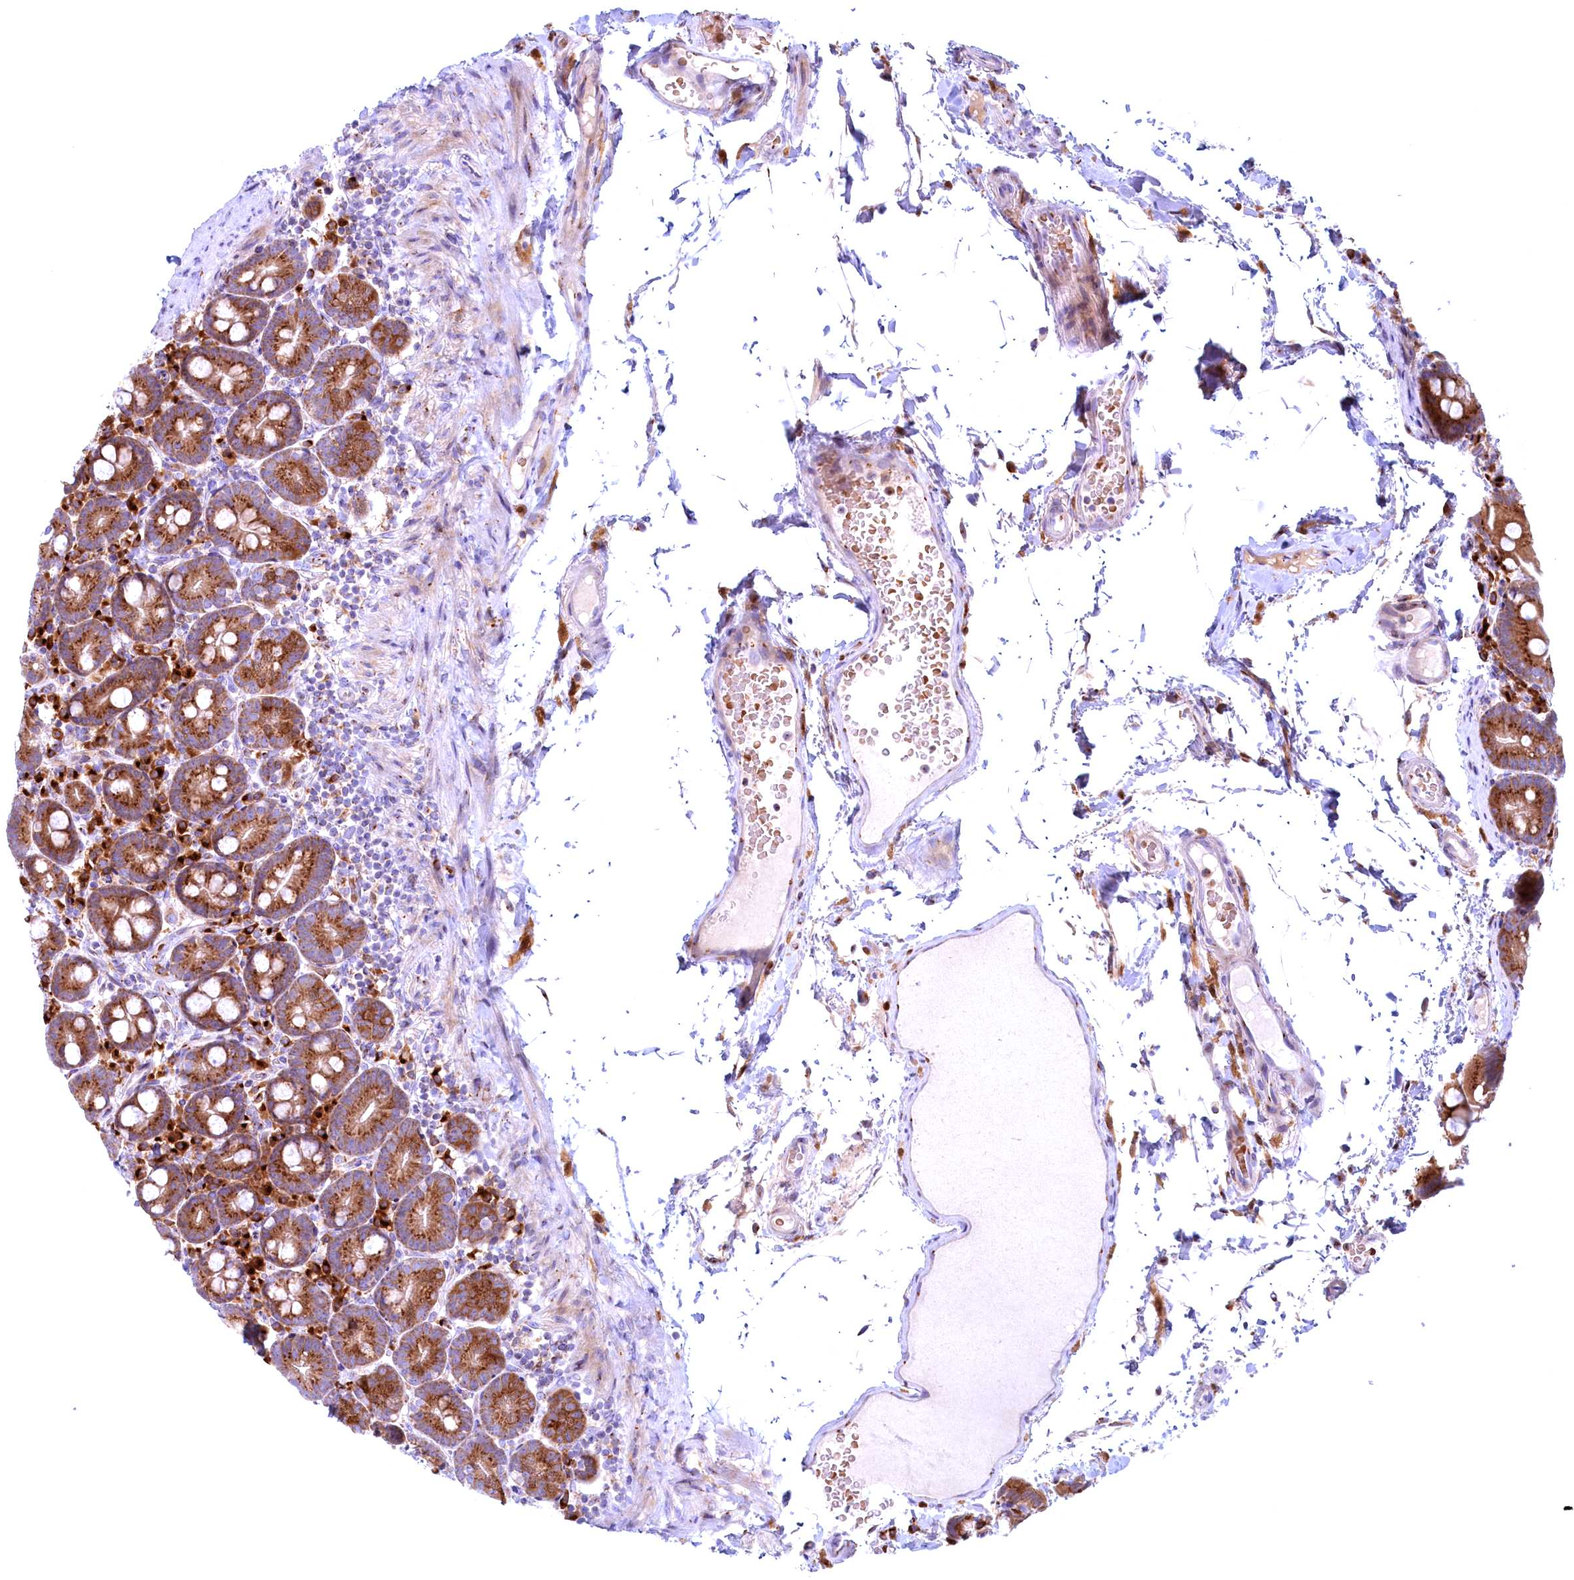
{"staining": {"intensity": "moderate", "quantity": ">75%", "location": "cytoplasmic/membranous"}, "tissue": "small intestine", "cell_type": "Glandular cells", "image_type": "normal", "snomed": [{"axis": "morphology", "description": "Normal tissue, NOS"}, {"axis": "topography", "description": "Small intestine"}], "caption": "This is a micrograph of immunohistochemistry staining of normal small intestine, which shows moderate staining in the cytoplasmic/membranous of glandular cells.", "gene": "BLVRB", "patient": {"sex": "female", "age": 68}}